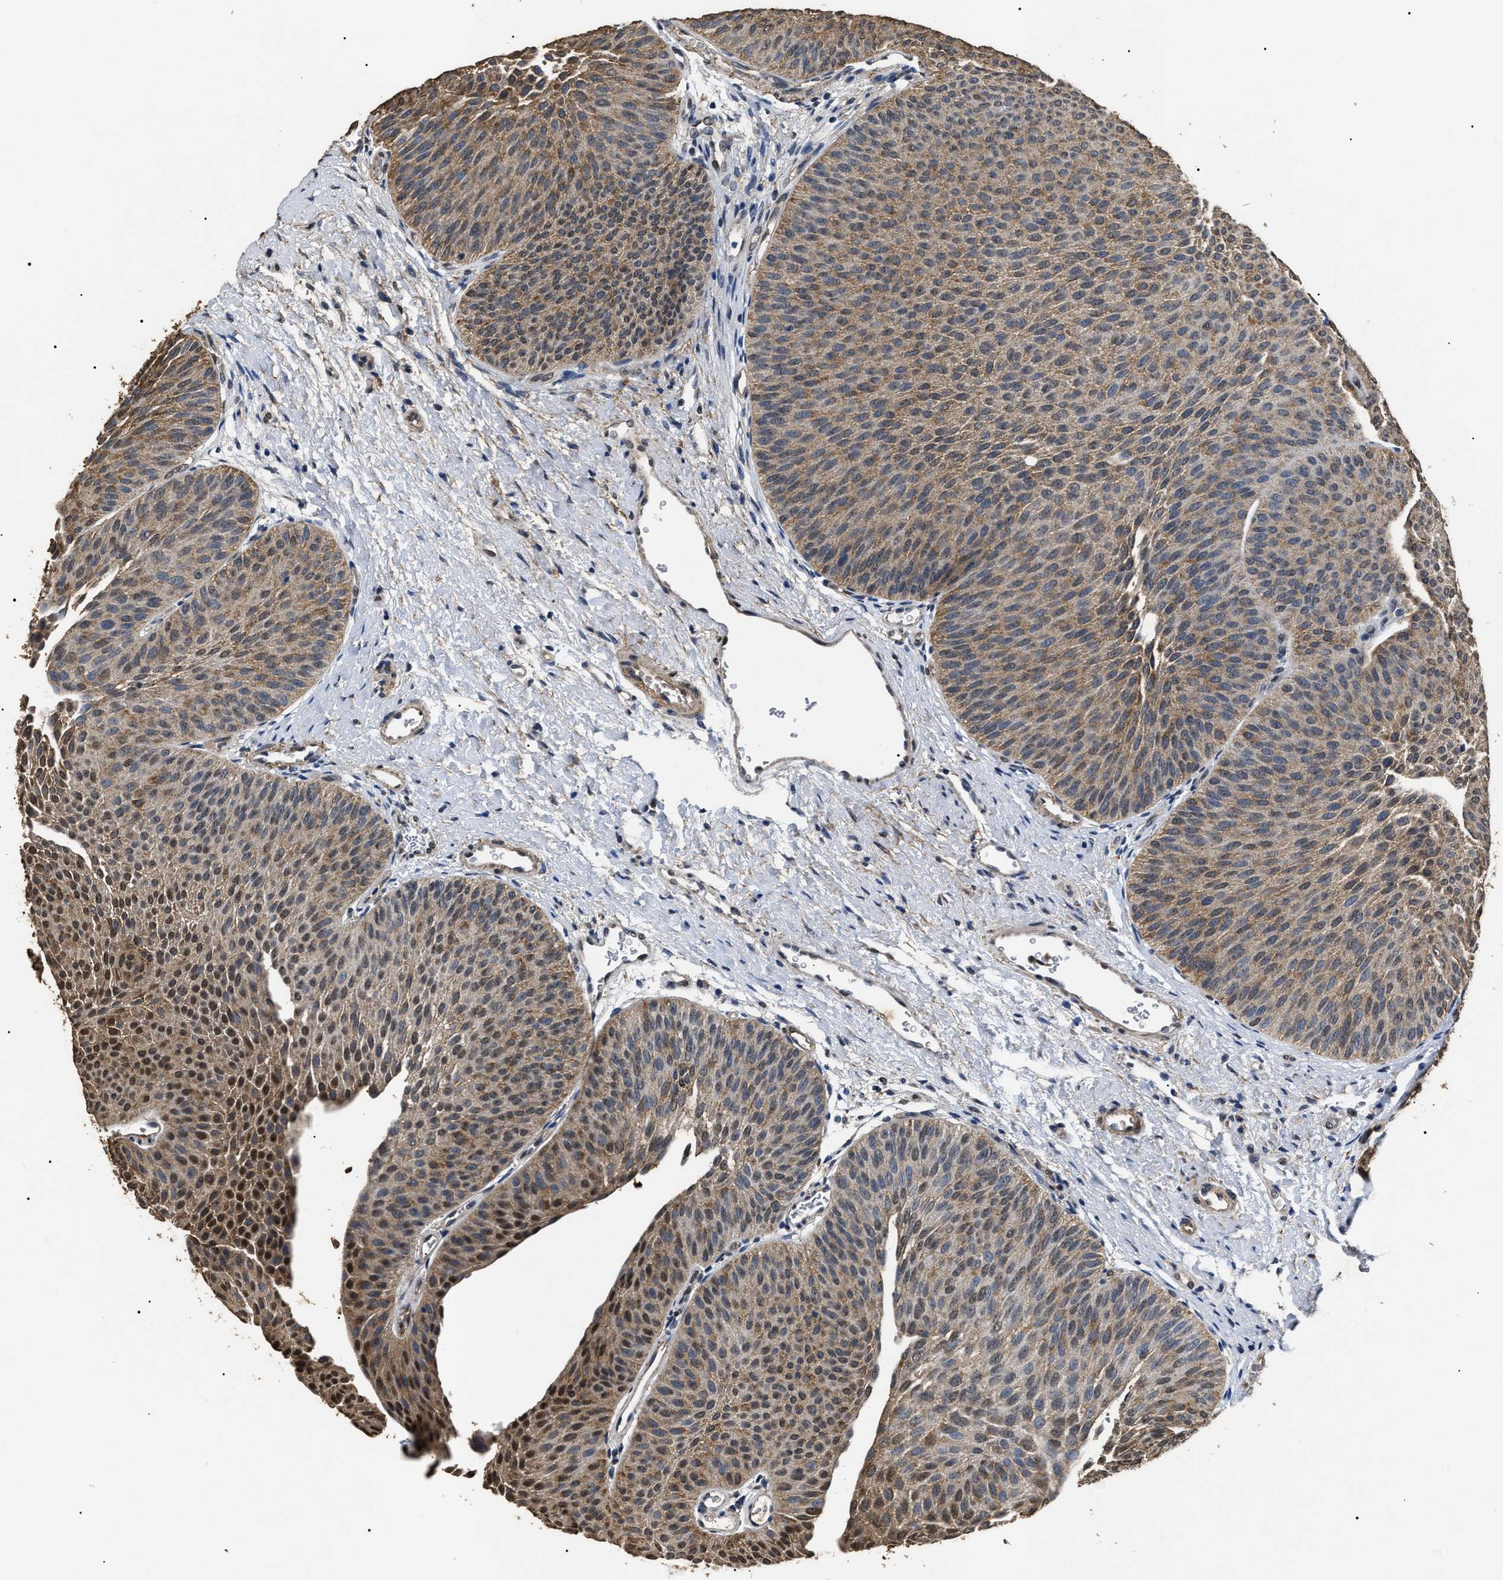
{"staining": {"intensity": "moderate", "quantity": ">75%", "location": "cytoplasmic/membranous,nuclear"}, "tissue": "urothelial cancer", "cell_type": "Tumor cells", "image_type": "cancer", "snomed": [{"axis": "morphology", "description": "Urothelial carcinoma, Low grade"}, {"axis": "topography", "description": "Urinary bladder"}], "caption": "An image of human urothelial cancer stained for a protein displays moderate cytoplasmic/membranous and nuclear brown staining in tumor cells.", "gene": "ANP32E", "patient": {"sex": "female", "age": 60}}